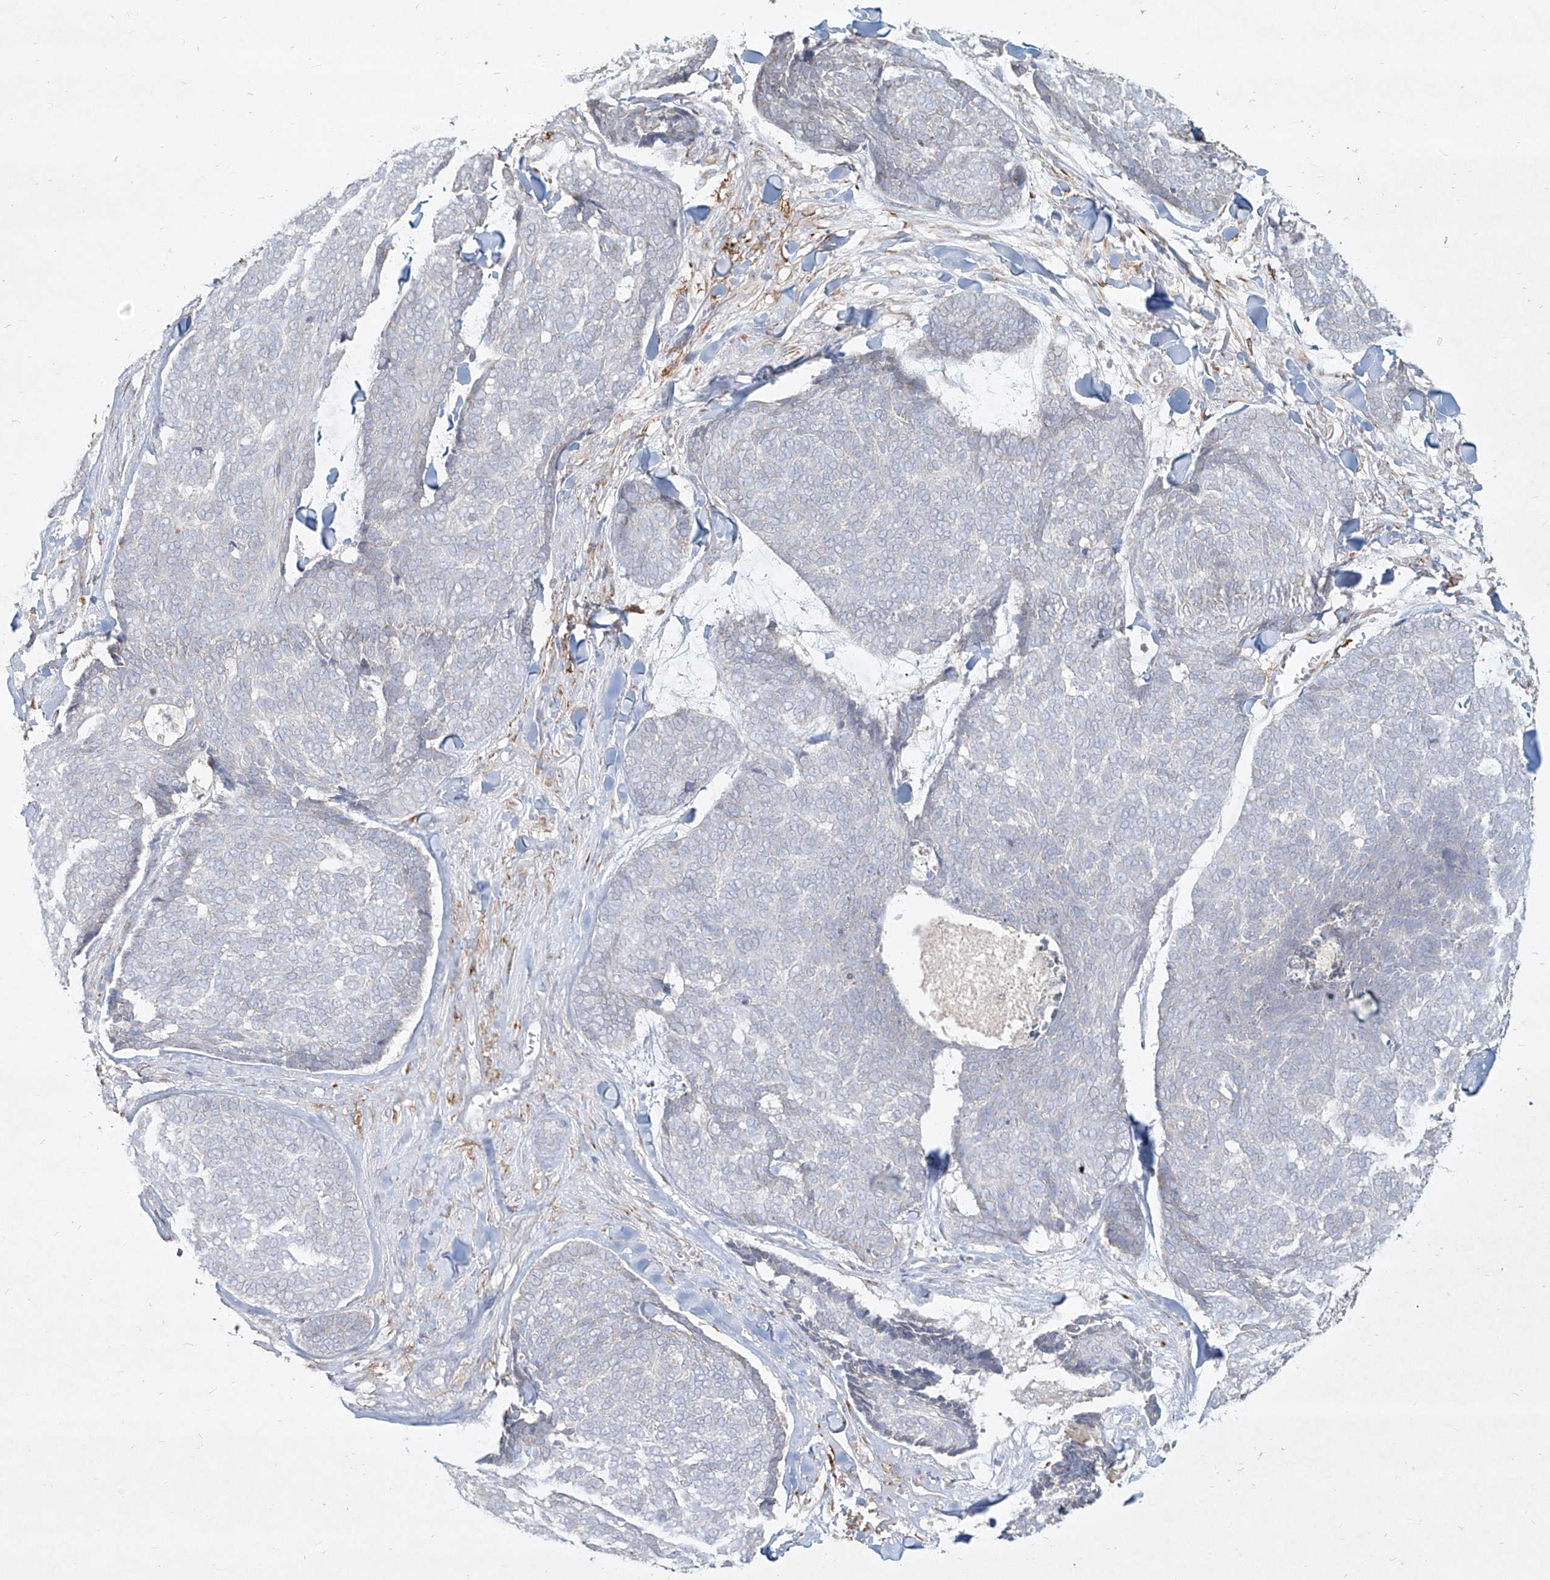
{"staining": {"intensity": "negative", "quantity": "none", "location": "none"}, "tissue": "skin cancer", "cell_type": "Tumor cells", "image_type": "cancer", "snomed": [{"axis": "morphology", "description": "Basal cell carcinoma"}, {"axis": "topography", "description": "Skin"}], "caption": "The histopathology image exhibits no significant positivity in tumor cells of skin cancer (basal cell carcinoma). The staining was performed using DAB to visualize the protein expression in brown, while the nuclei were stained in blue with hematoxylin (Magnification: 20x).", "gene": "CD209", "patient": {"sex": "male", "age": 84}}